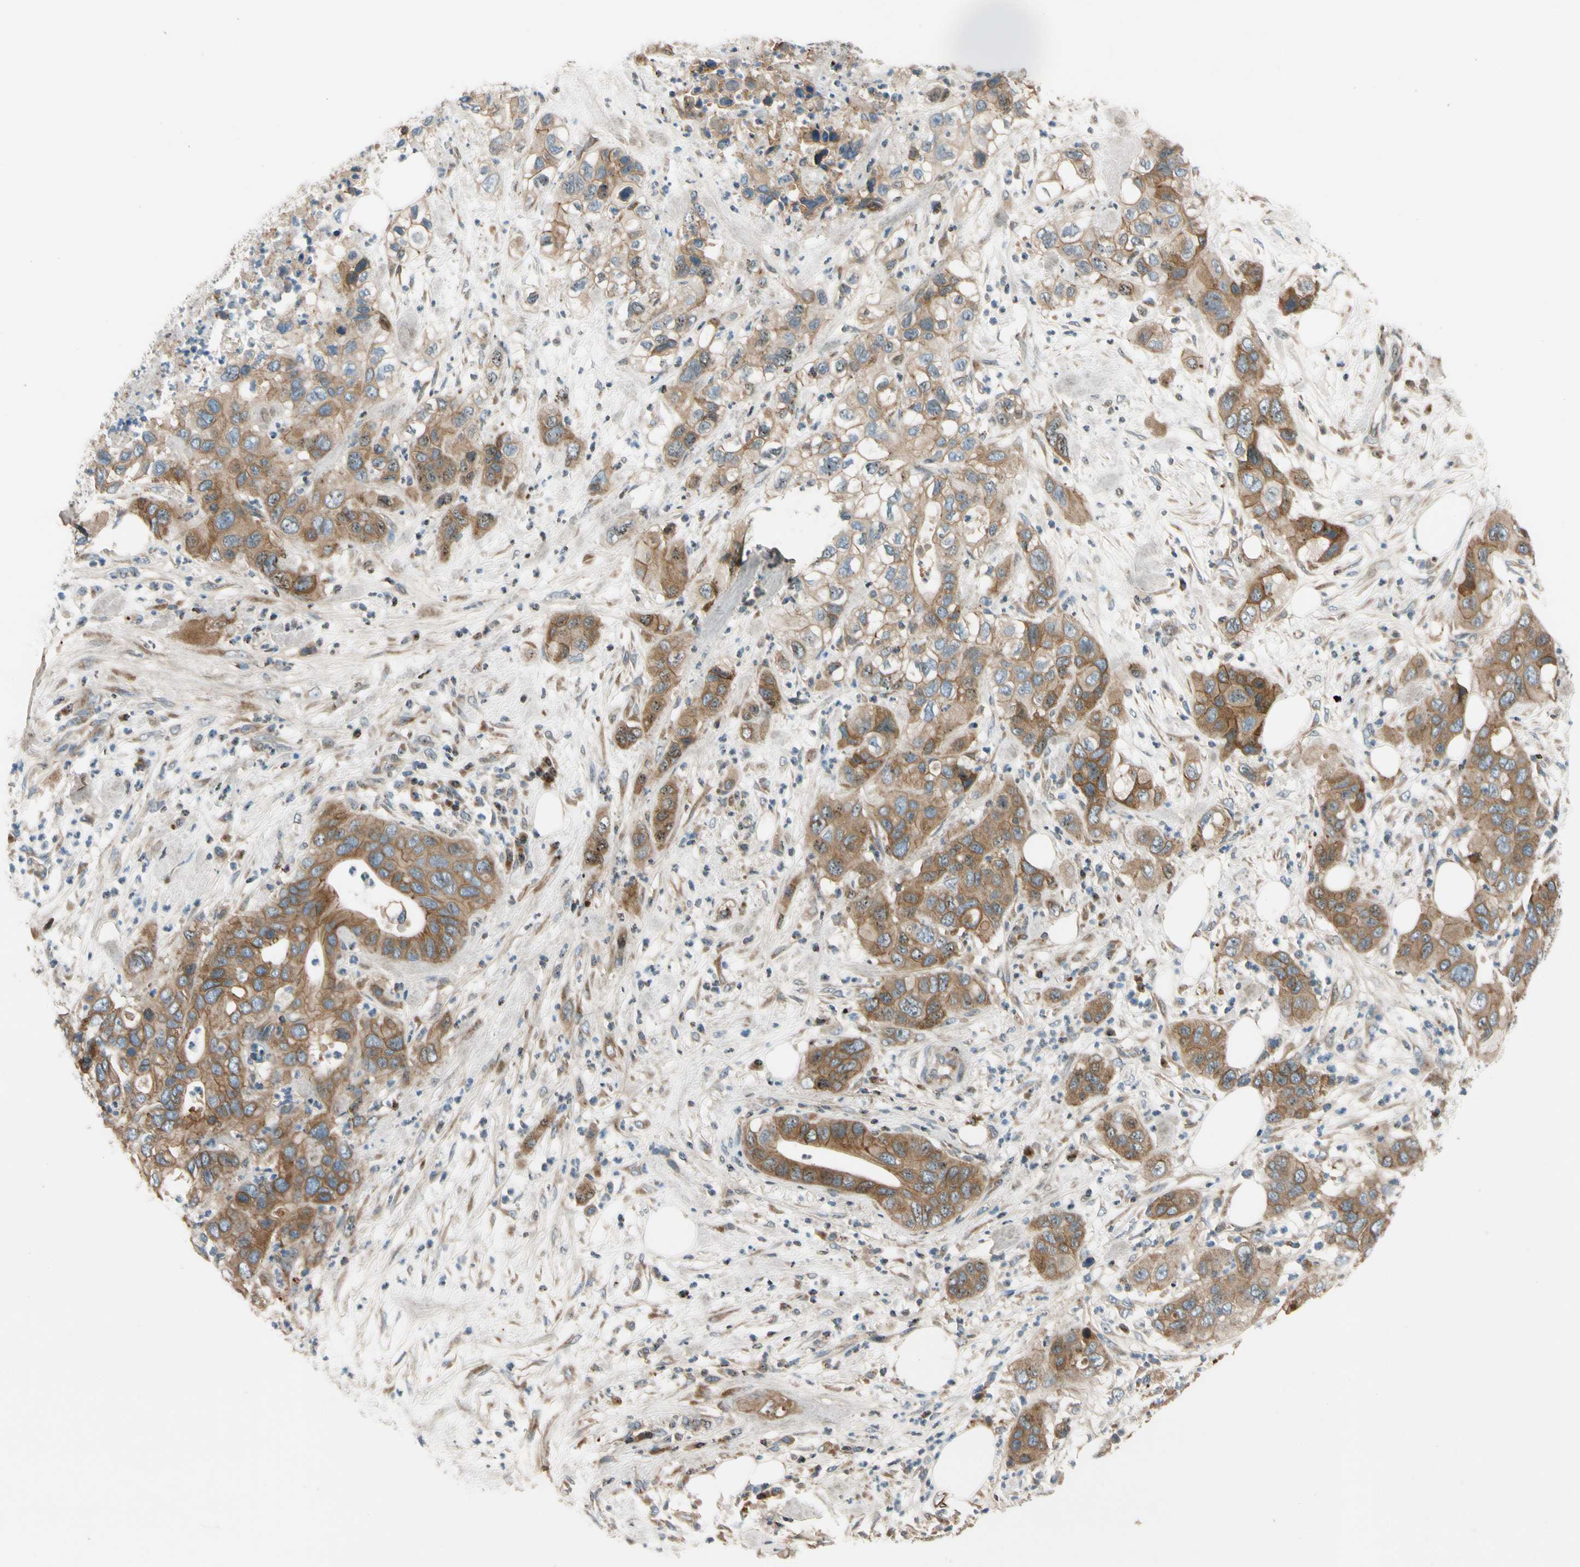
{"staining": {"intensity": "moderate", "quantity": ">75%", "location": "cytoplasmic/membranous"}, "tissue": "pancreatic cancer", "cell_type": "Tumor cells", "image_type": "cancer", "snomed": [{"axis": "morphology", "description": "Adenocarcinoma, NOS"}, {"axis": "topography", "description": "Pancreas"}], "caption": "Pancreatic cancer (adenocarcinoma) stained with DAB (3,3'-diaminobenzidine) immunohistochemistry (IHC) displays medium levels of moderate cytoplasmic/membranous positivity in approximately >75% of tumor cells.", "gene": "MST1R", "patient": {"sex": "female", "age": 71}}